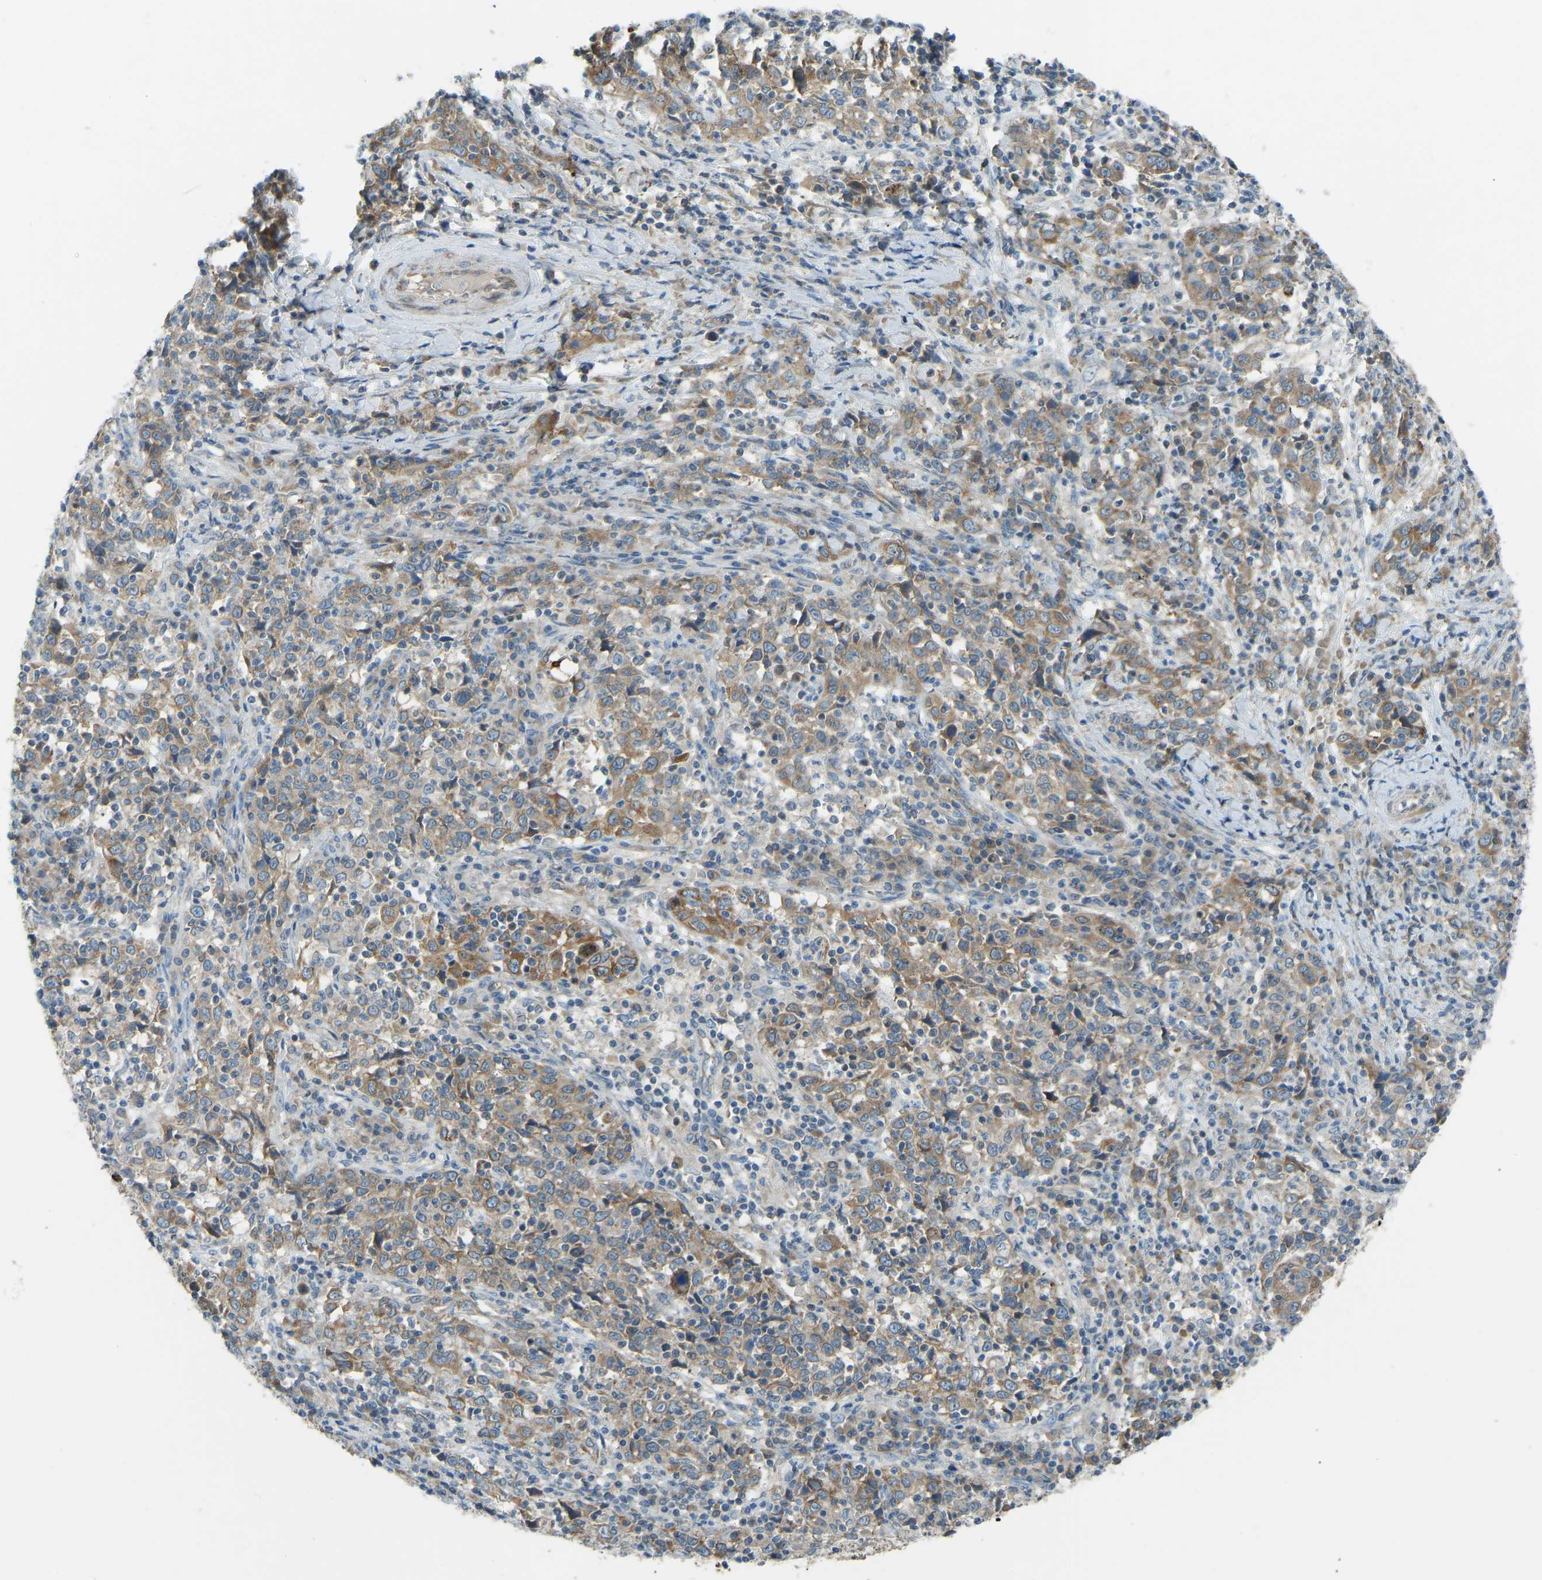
{"staining": {"intensity": "moderate", "quantity": ">75%", "location": "cytoplasmic/membranous"}, "tissue": "cervical cancer", "cell_type": "Tumor cells", "image_type": "cancer", "snomed": [{"axis": "morphology", "description": "Squamous cell carcinoma, NOS"}, {"axis": "topography", "description": "Cervix"}], "caption": "This histopathology image shows squamous cell carcinoma (cervical) stained with IHC to label a protein in brown. The cytoplasmic/membranous of tumor cells show moderate positivity for the protein. Nuclei are counter-stained blue.", "gene": "STAU2", "patient": {"sex": "female", "age": 46}}